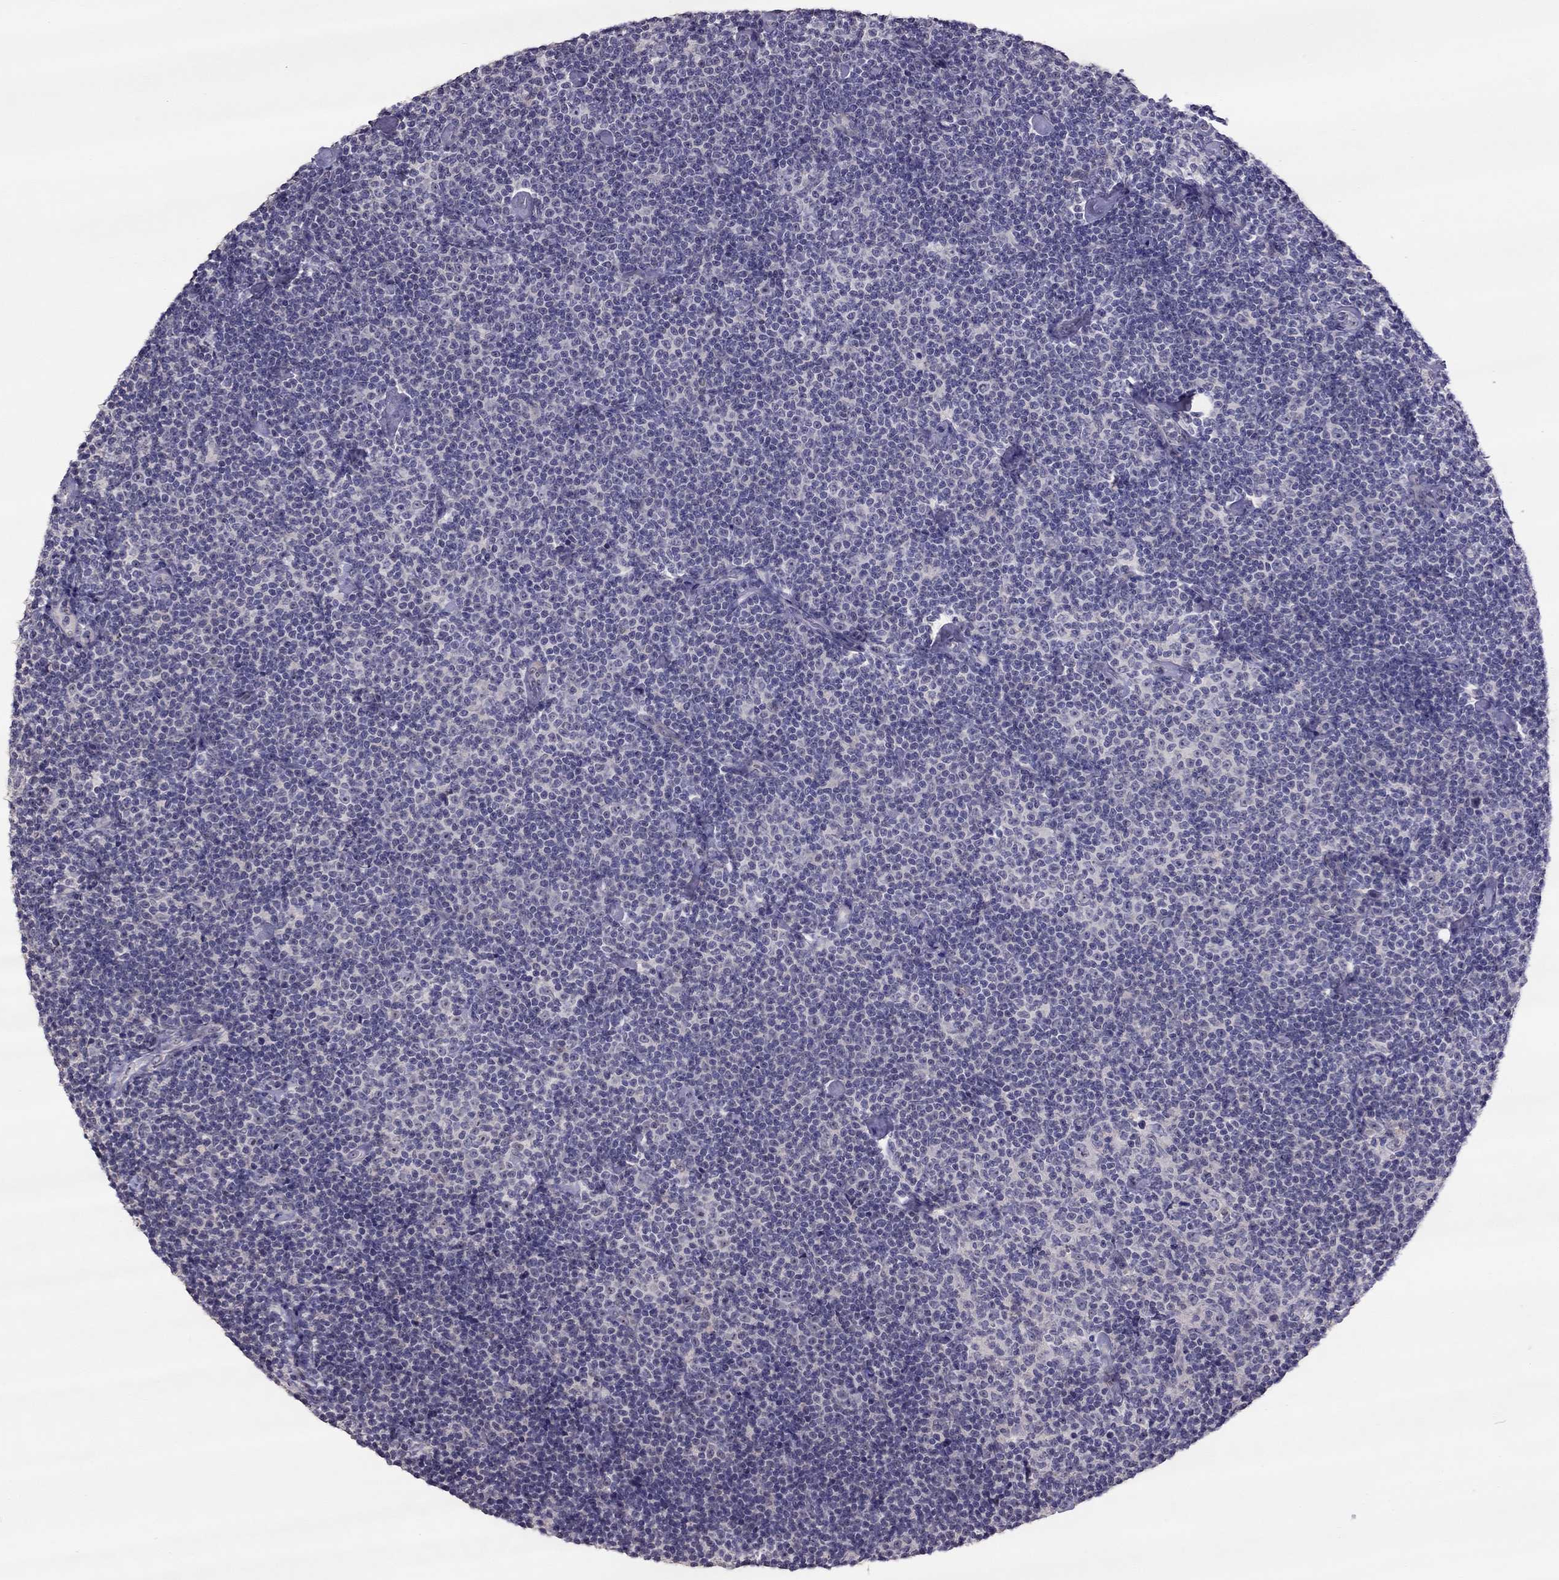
{"staining": {"intensity": "negative", "quantity": "none", "location": "none"}, "tissue": "lymphoma", "cell_type": "Tumor cells", "image_type": "cancer", "snomed": [{"axis": "morphology", "description": "Malignant lymphoma, non-Hodgkin's type, Low grade"}, {"axis": "topography", "description": "Lymph node"}], "caption": "Low-grade malignant lymphoma, non-Hodgkin's type was stained to show a protein in brown. There is no significant expression in tumor cells.", "gene": "LRRC46", "patient": {"sex": "male", "age": 81}}